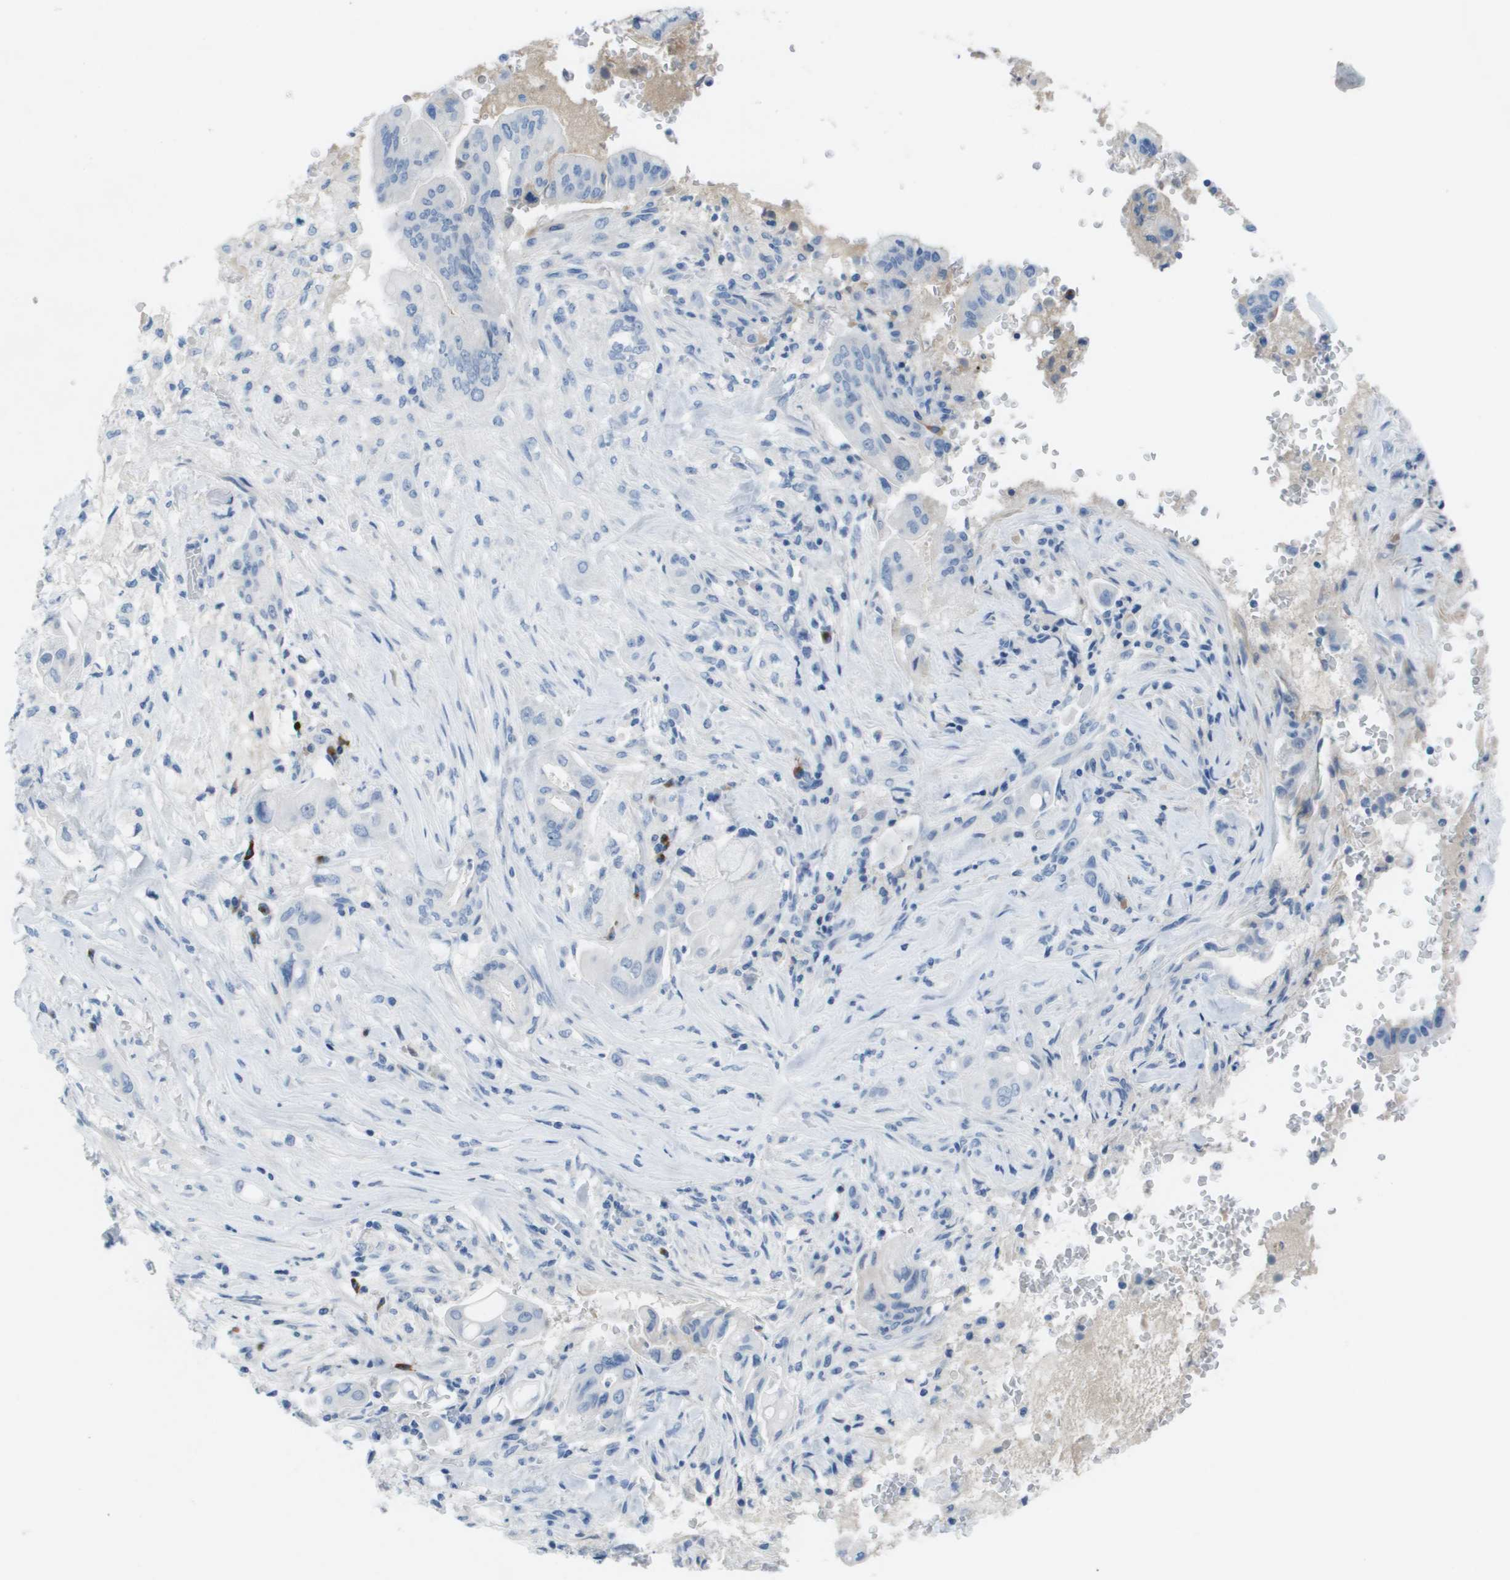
{"staining": {"intensity": "negative", "quantity": "none", "location": "none"}, "tissue": "pancreatic cancer", "cell_type": "Tumor cells", "image_type": "cancer", "snomed": [{"axis": "morphology", "description": "Adenocarcinoma, NOS"}, {"axis": "topography", "description": "Pancreas"}], "caption": "The immunohistochemistry histopathology image has no significant positivity in tumor cells of pancreatic cancer (adenocarcinoma) tissue. The staining is performed using DAB brown chromogen with nuclei counter-stained in using hematoxylin.", "gene": "GPR18", "patient": {"sex": "female", "age": 73}}